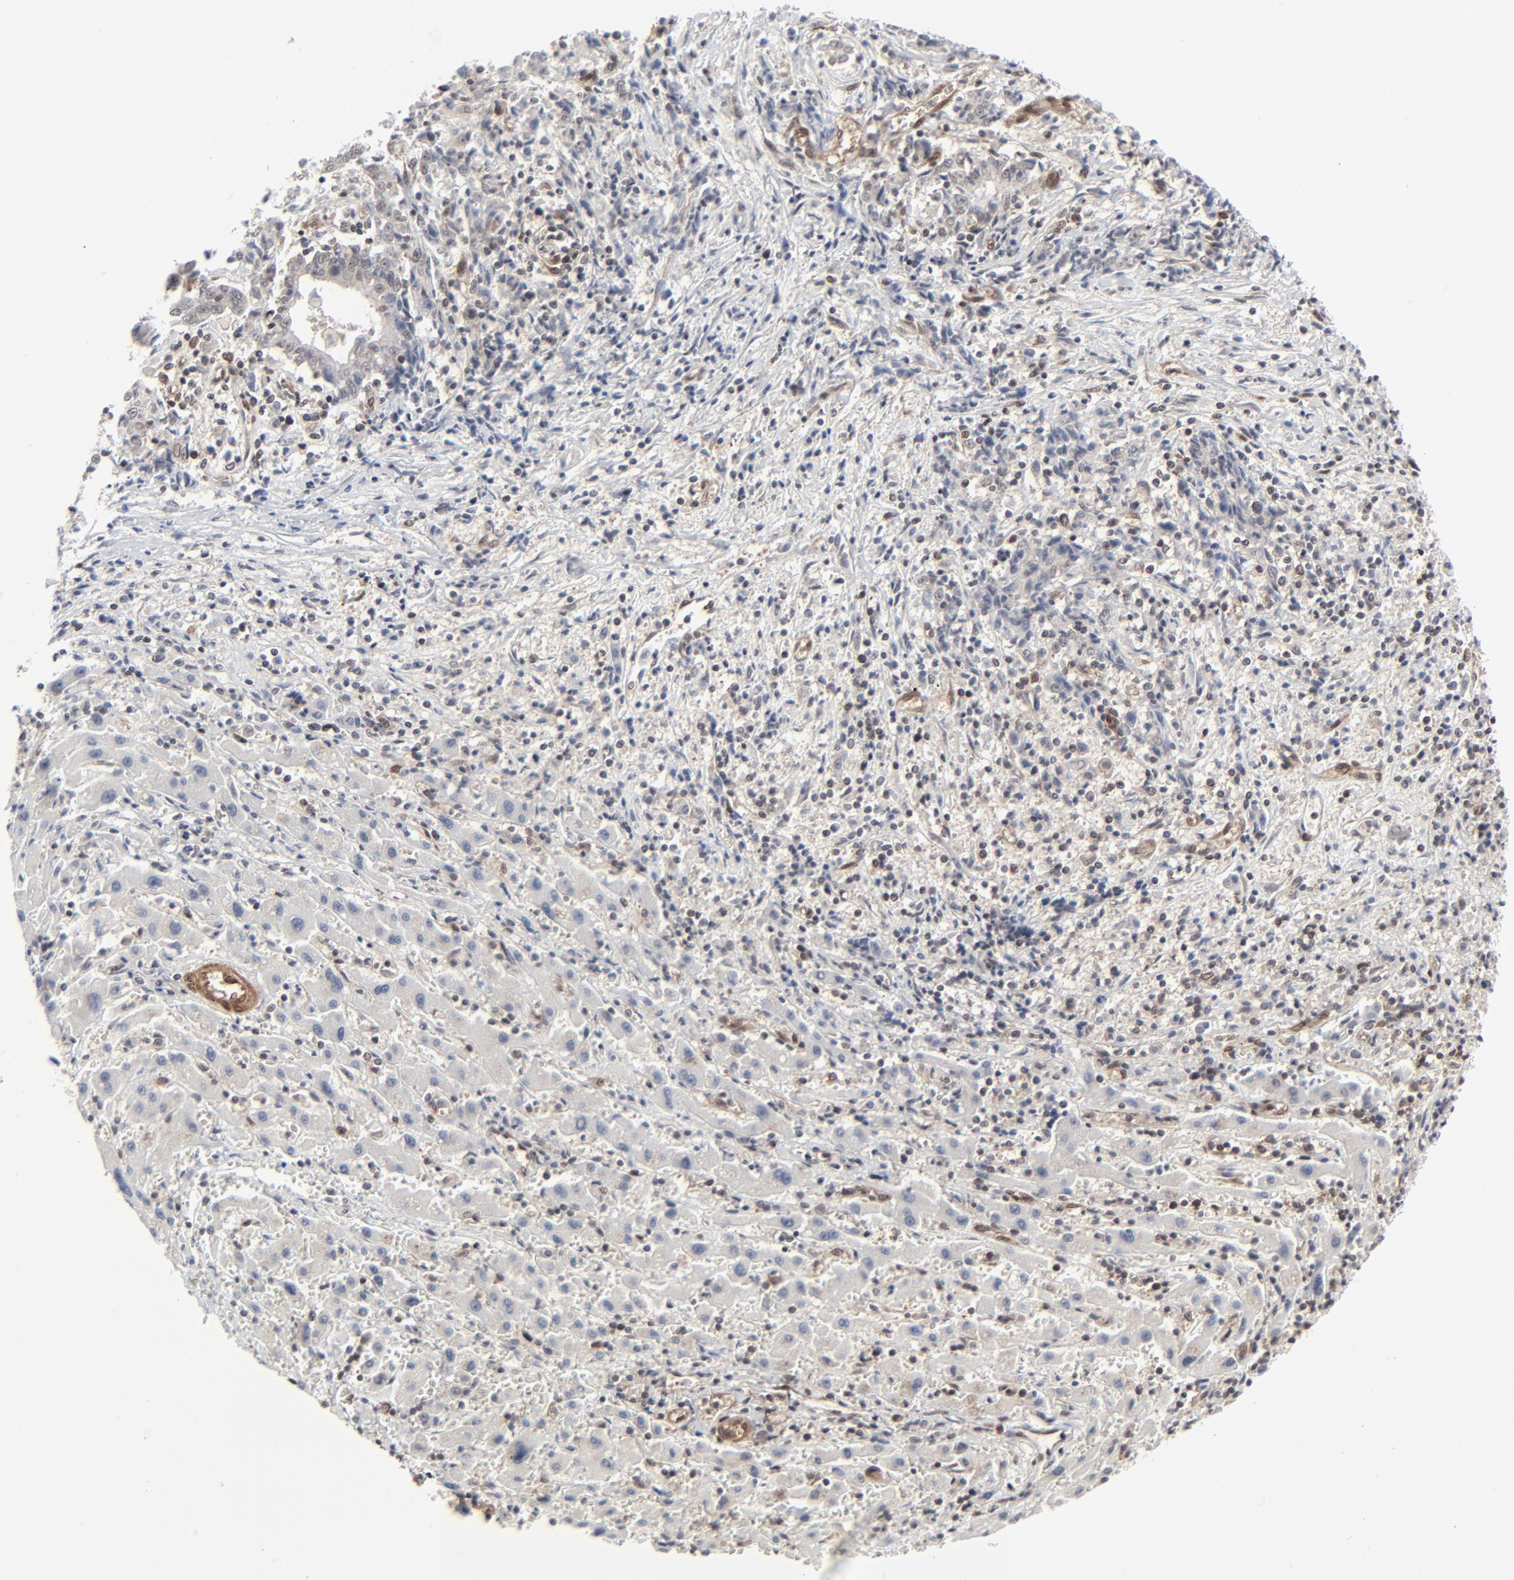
{"staining": {"intensity": "weak", "quantity": ">75%", "location": "cytoplasmic/membranous"}, "tissue": "liver cancer", "cell_type": "Tumor cells", "image_type": "cancer", "snomed": [{"axis": "morphology", "description": "Cholangiocarcinoma"}, {"axis": "topography", "description": "Liver"}], "caption": "Cholangiocarcinoma (liver) stained with immunohistochemistry (IHC) exhibits weak cytoplasmic/membranous staining in about >75% of tumor cells.", "gene": "AKT1", "patient": {"sex": "male", "age": 57}}